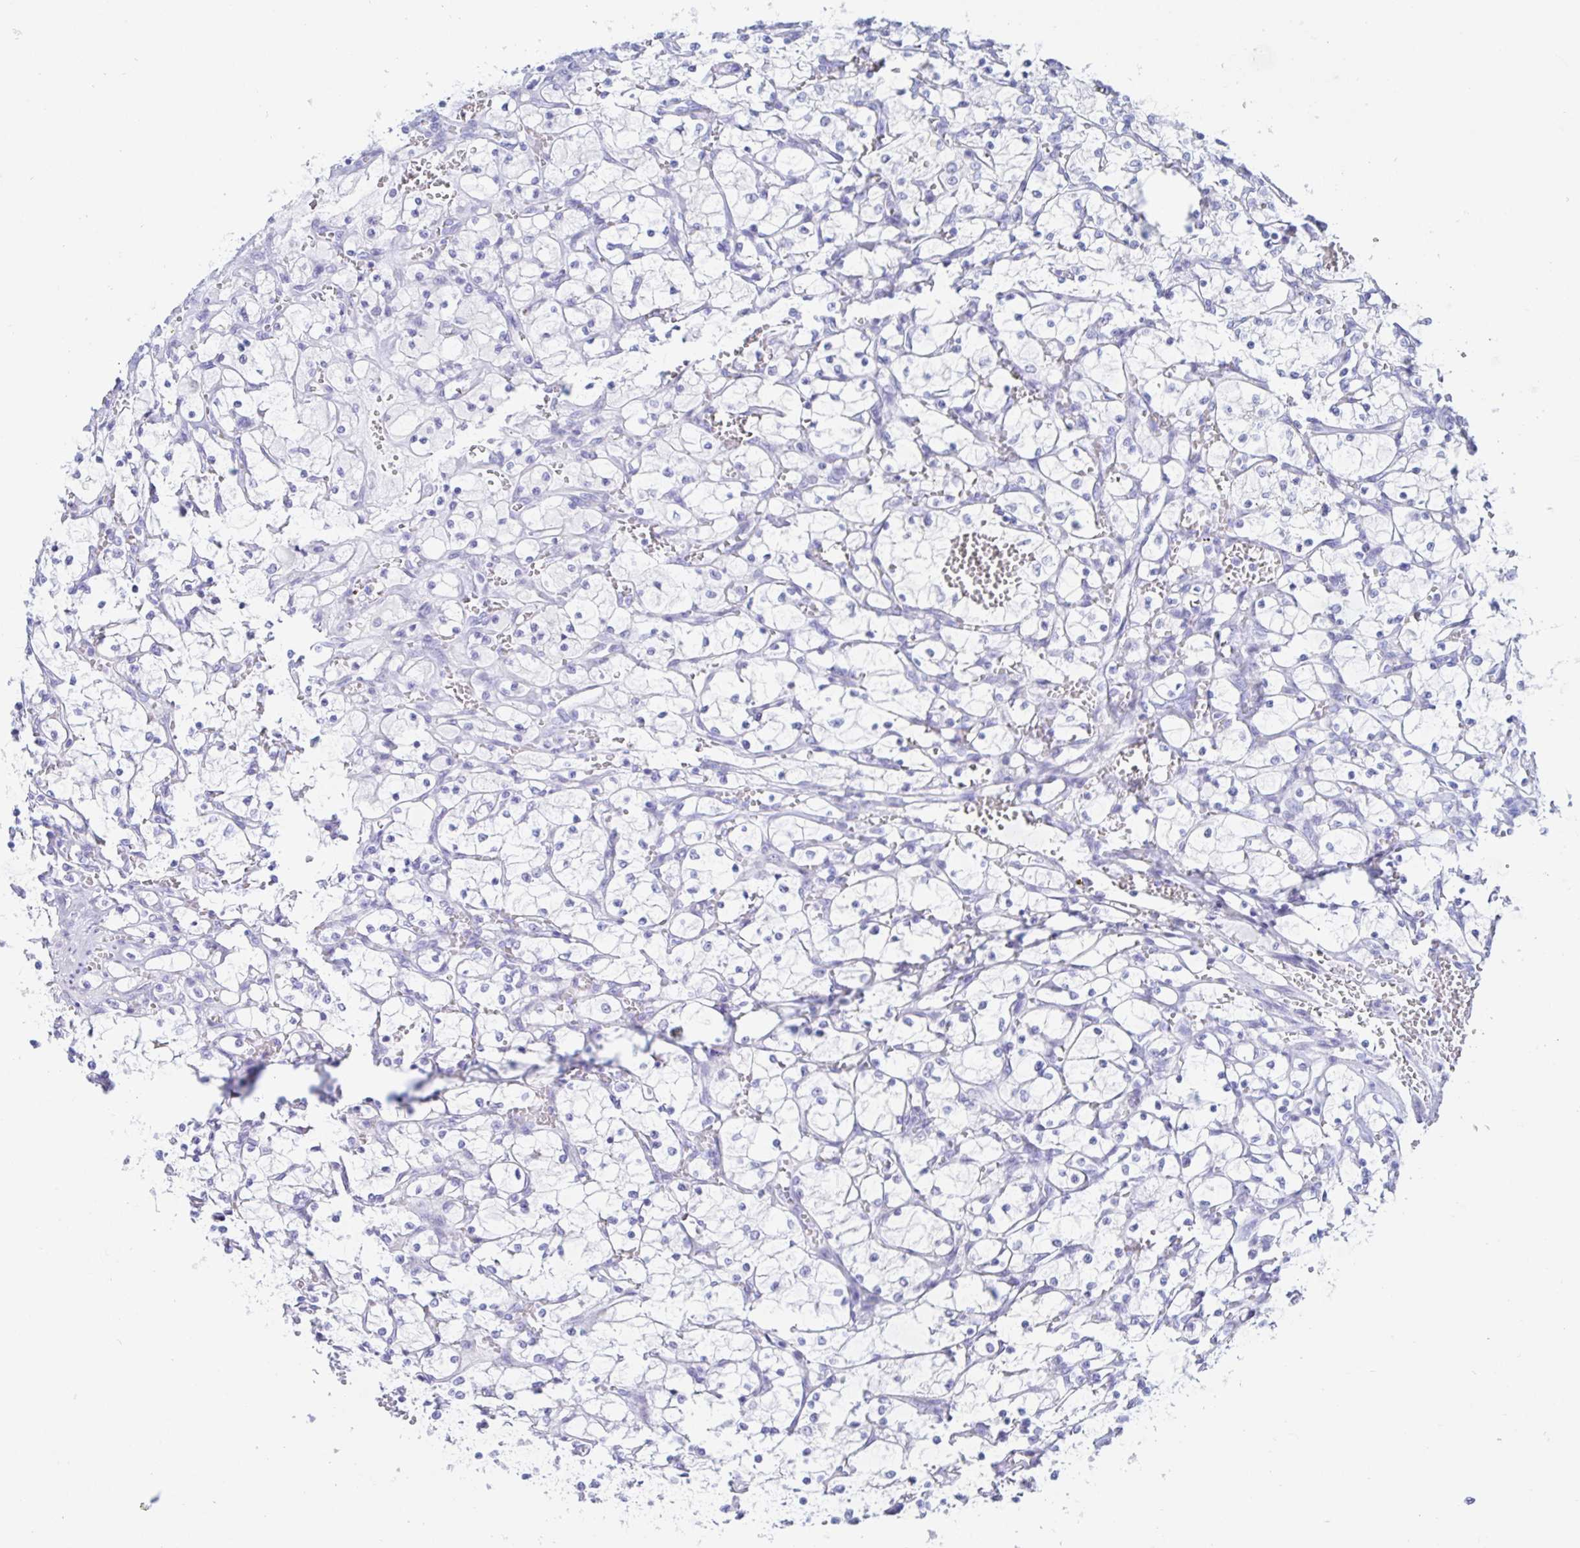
{"staining": {"intensity": "negative", "quantity": "none", "location": "none"}, "tissue": "renal cancer", "cell_type": "Tumor cells", "image_type": "cancer", "snomed": [{"axis": "morphology", "description": "Adenocarcinoma, NOS"}, {"axis": "topography", "description": "Kidney"}], "caption": "An immunohistochemistry (IHC) histopathology image of renal adenocarcinoma is shown. There is no staining in tumor cells of renal adenocarcinoma.", "gene": "KCNH6", "patient": {"sex": "female", "age": 69}}